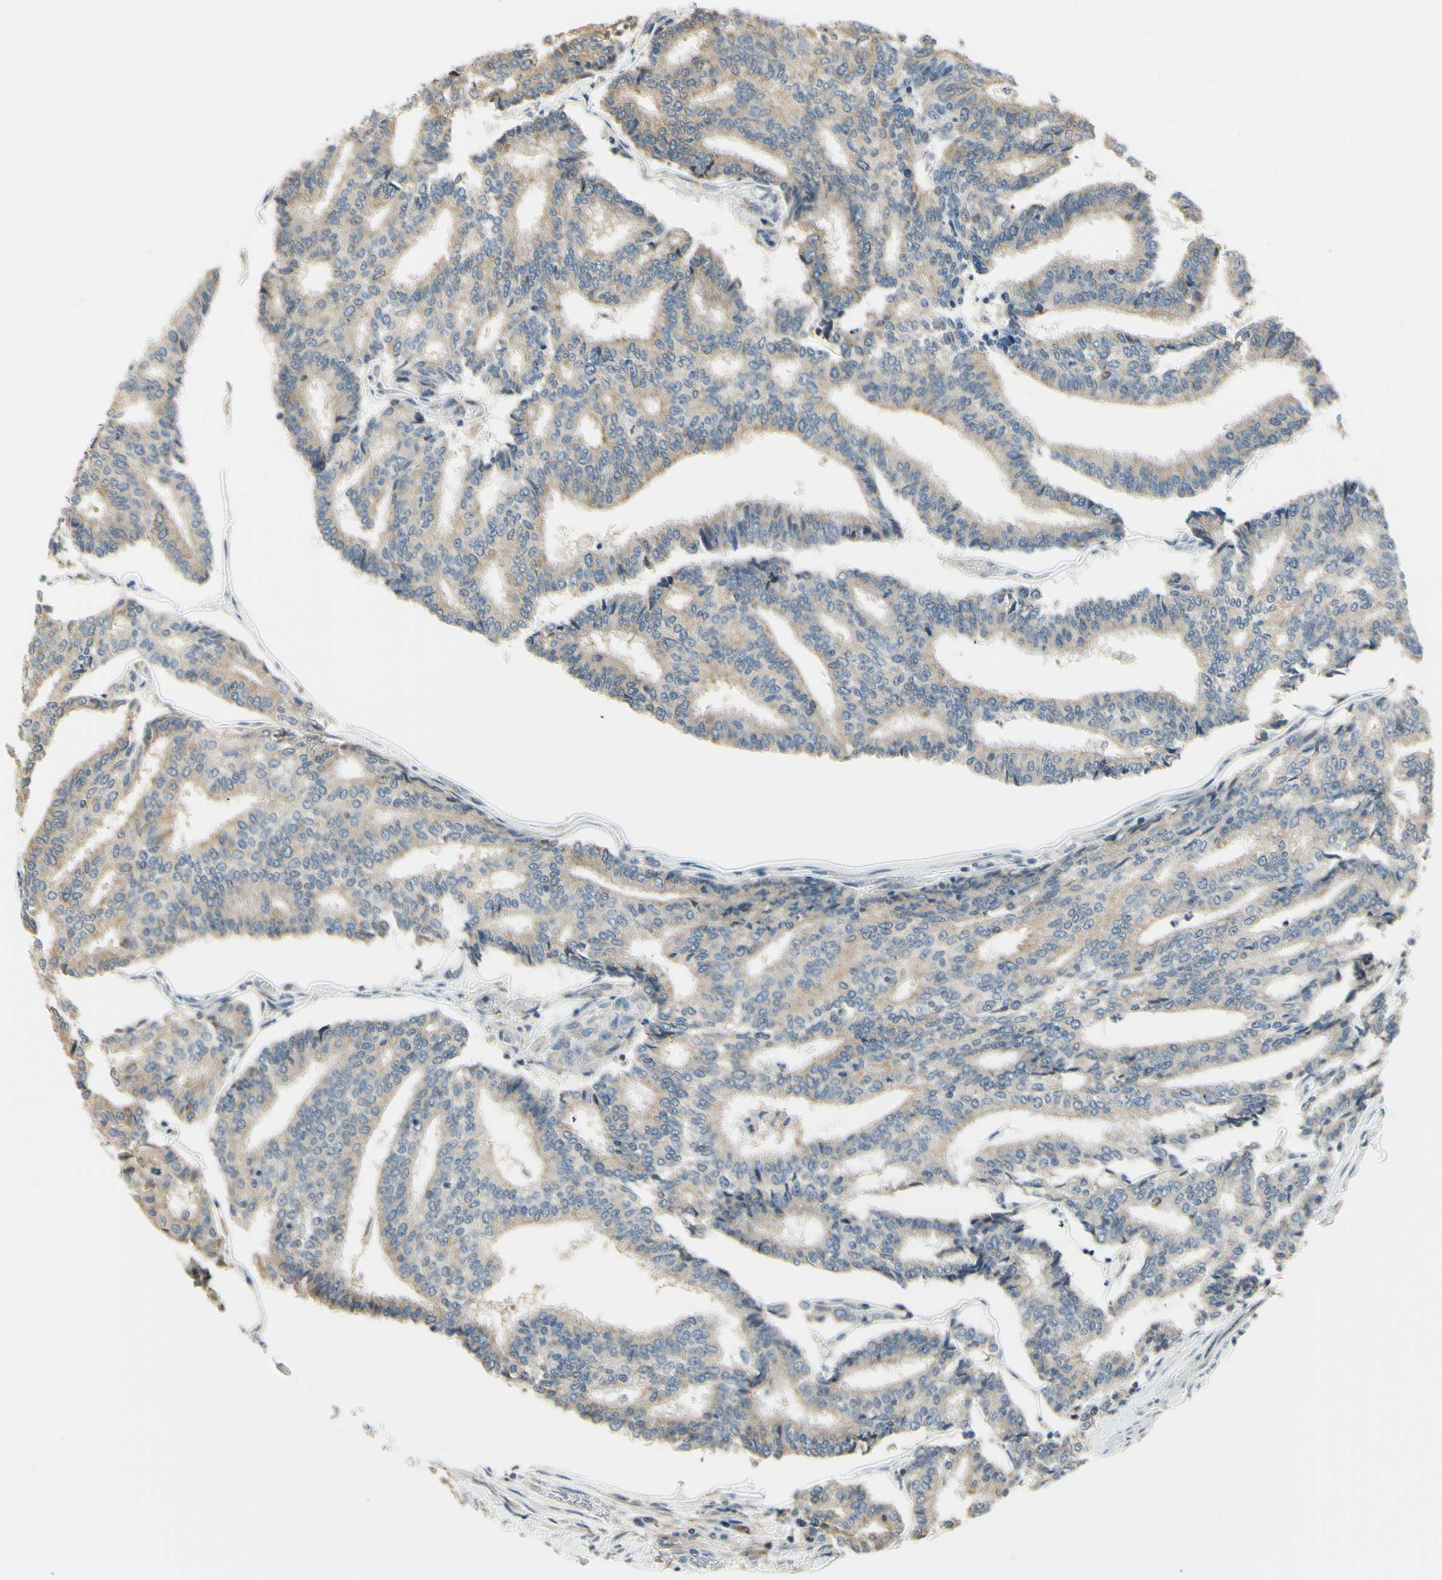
{"staining": {"intensity": "weak", "quantity": ">75%", "location": "cytoplasmic/membranous"}, "tissue": "prostate cancer", "cell_type": "Tumor cells", "image_type": "cancer", "snomed": [{"axis": "morphology", "description": "Adenocarcinoma, High grade"}, {"axis": "topography", "description": "Prostate"}], "caption": "Weak cytoplasmic/membranous staining is appreciated in about >75% of tumor cells in high-grade adenocarcinoma (prostate).", "gene": "IGDCC4", "patient": {"sex": "male", "age": 55}}